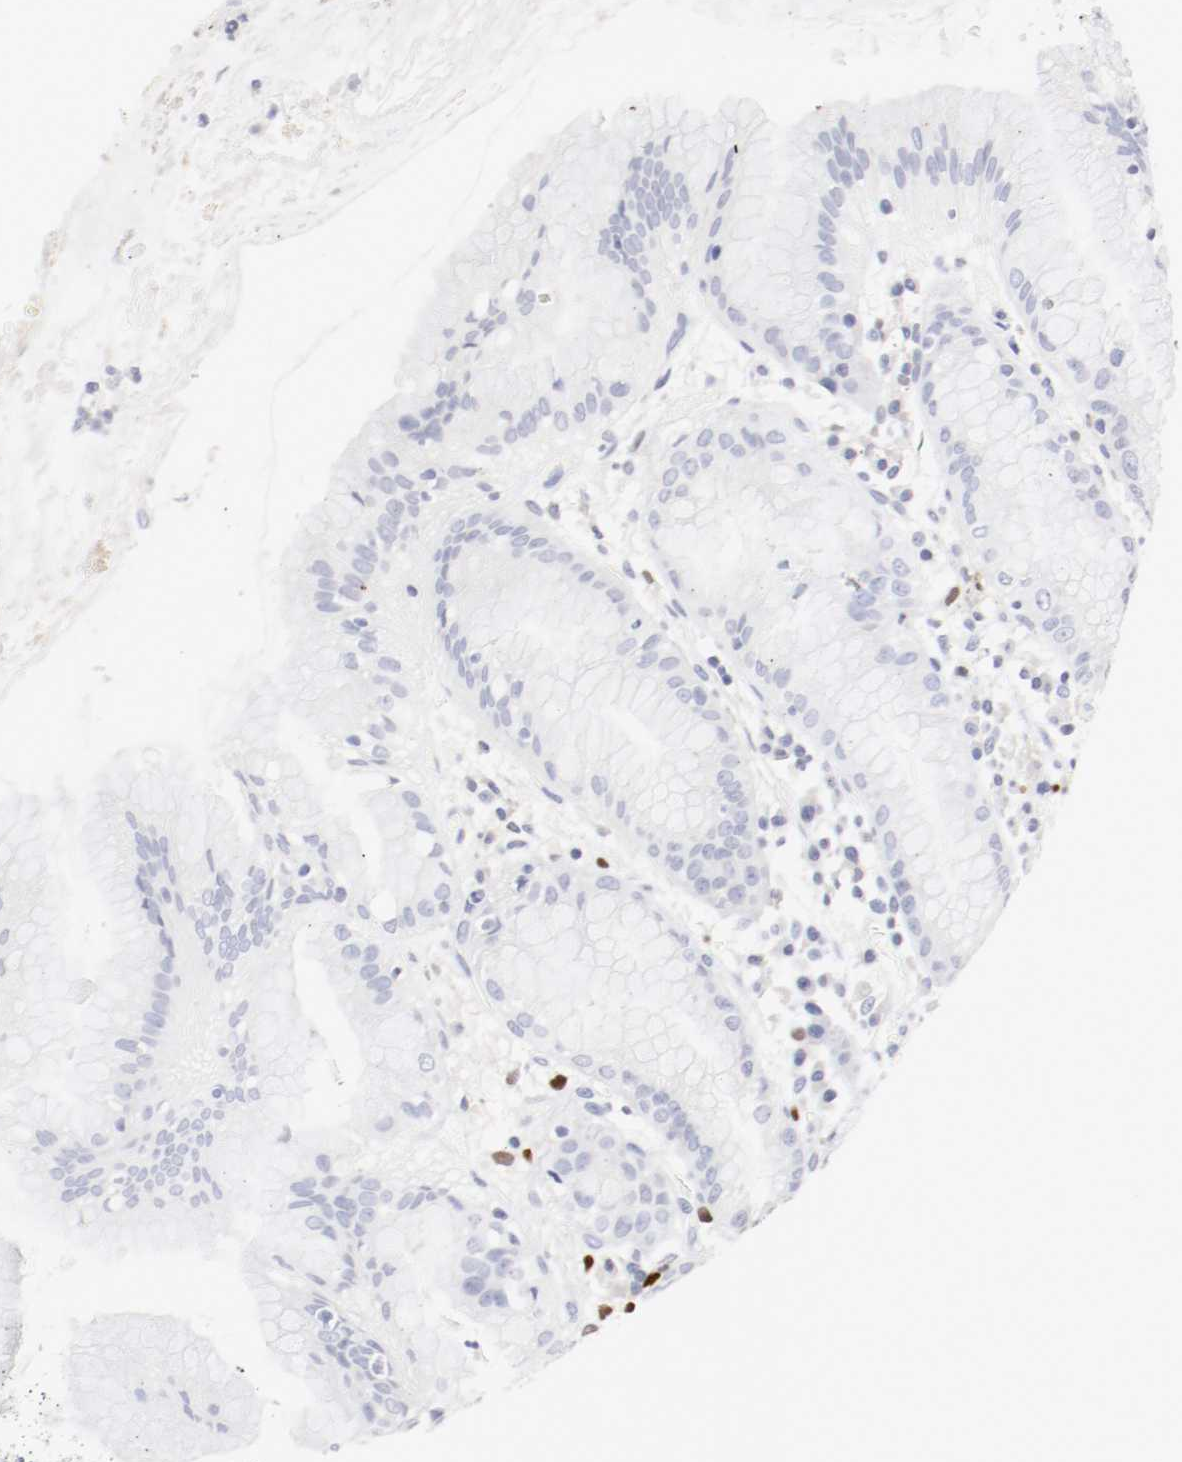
{"staining": {"intensity": "weak", "quantity": "<25%", "location": "cytoplasmic/membranous"}, "tissue": "stomach", "cell_type": "Glandular cells", "image_type": "normal", "snomed": [{"axis": "morphology", "description": "Normal tissue, NOS"}, {"axis": "topography", "description": "Stomach"}, {"axis": "topography", "description": "Stomach, lower"}], "caption": "This image is of unremarkable stomach stained with IHC to label a protein in brown with the nuclei are counter-stained blue. There is no expression in glandular cells.", "gene": "ITGAX", "patient": {"sex": "female", "age": 75}}